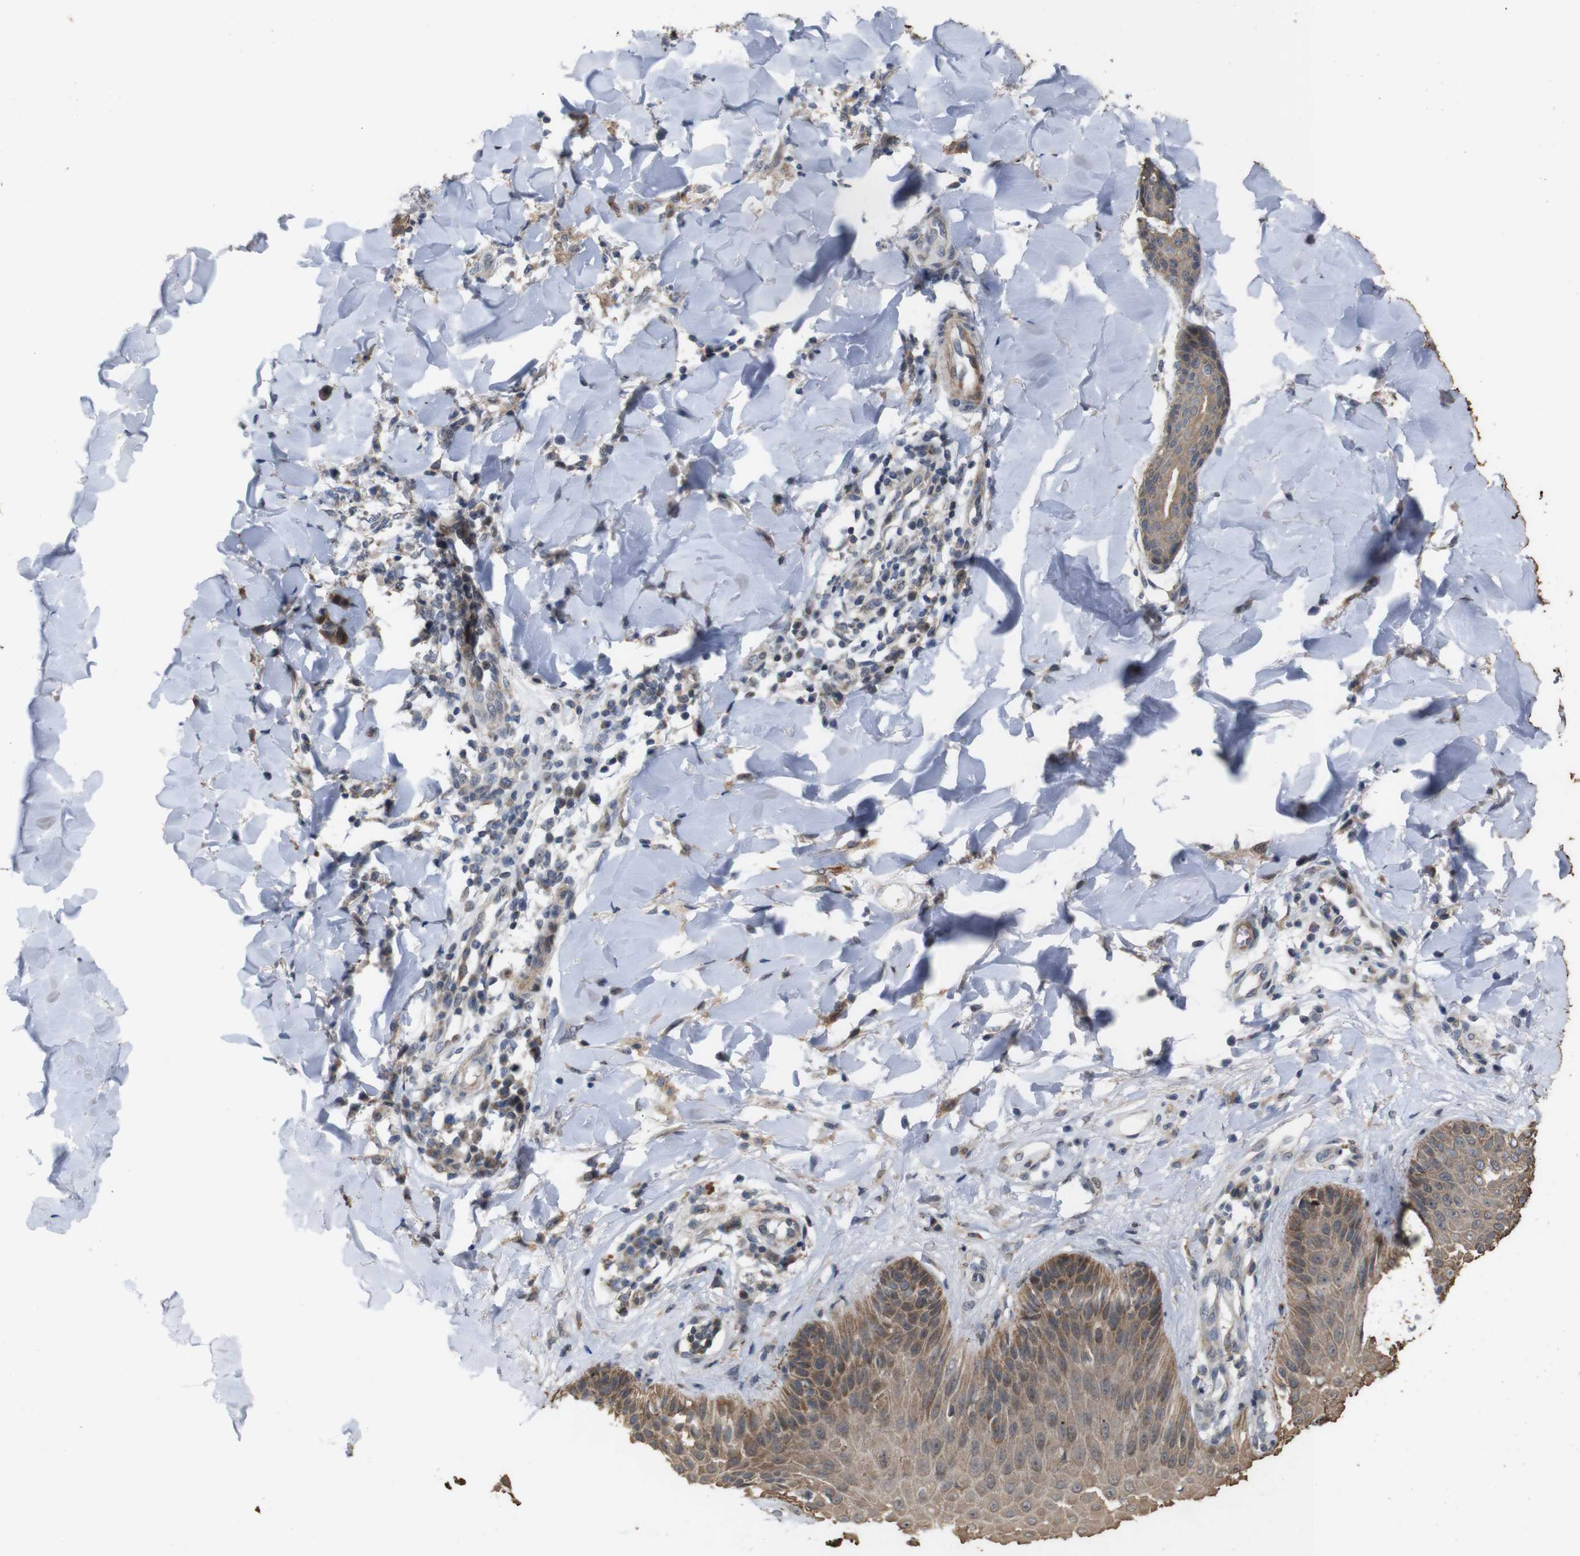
{"staining": {"intensity": "moderate", "quantity": ">75%", "location": "cytoplasmic/membranous"}, "tissue": "skin cancer", "cell_type": "Tumor cells", "image_type": "cancer", "snomed": [{"axis": "morphology", "description": "Squamous cell carcinoma, NOS"}, {"axis": "topography", "description": "Skin"}], "caption": "Immunohistochemical staining of squamous cell carcinoma (skin) displays moderate cytoplasmic/membranous protein staining in approximately >75% of tumor cells.", "gene": "ATP7B", "patient": {"sex": "male", "age": 24}}